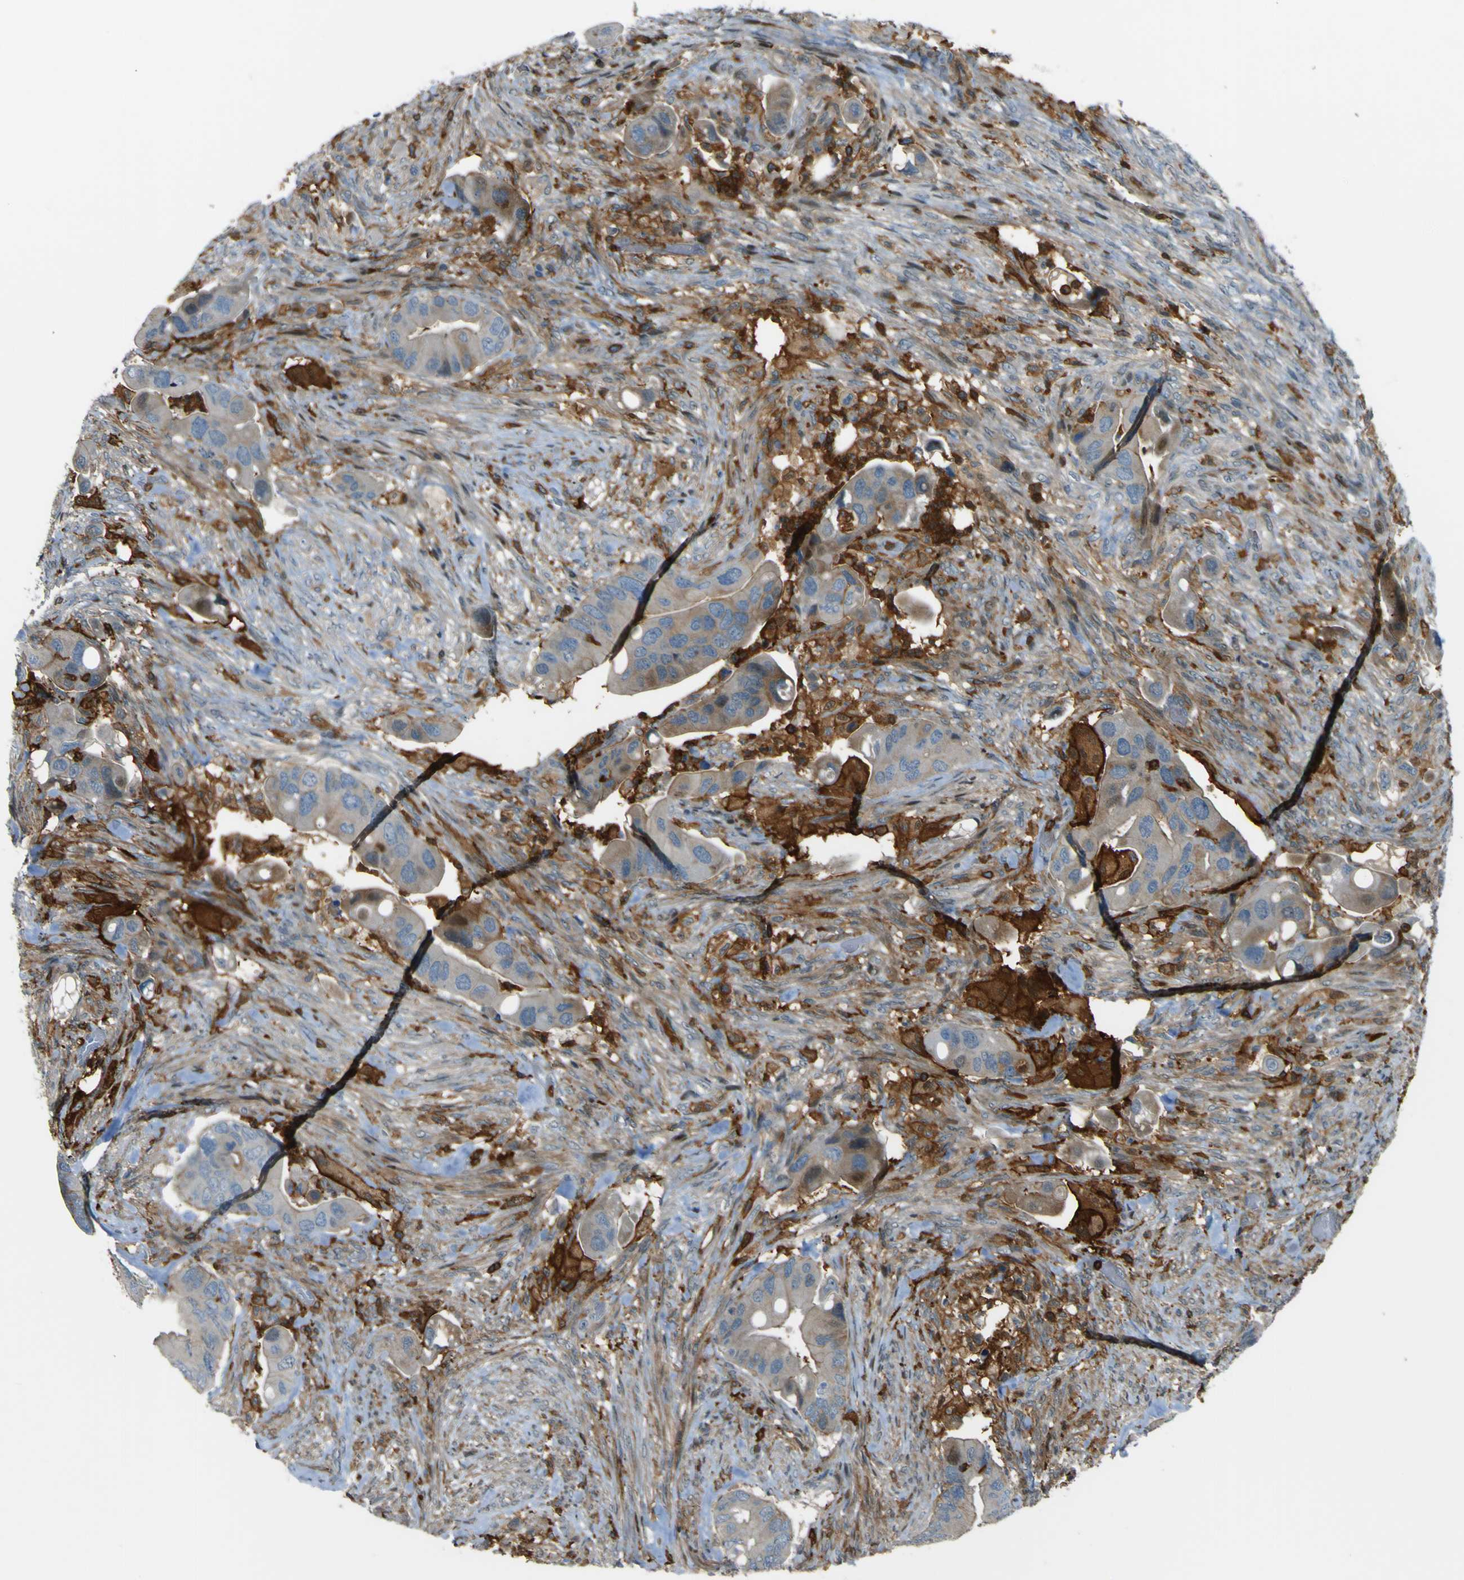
{"staining": {"intensity": "weak", "quantity": ">75%", "location": "cytoplasmic/membranous"}, "tissue": "colorectal cancer", "cell_type": "Tumor cells", "image_type": "cancer", "snomed": [{"axis": "morphology", "description": "Adenocarcinoma, NOS"}, {"axis": "topography", "description": "Rectum"}], "caption": "Colorectal cancer (adenocarcinoma) stained with a brown dye reveals weak cytoplasmic/membranous positive expression in about >75% of tumor cells.", "gene": "PCDHB5", "patient": {"sex": "female", "age": 57}}